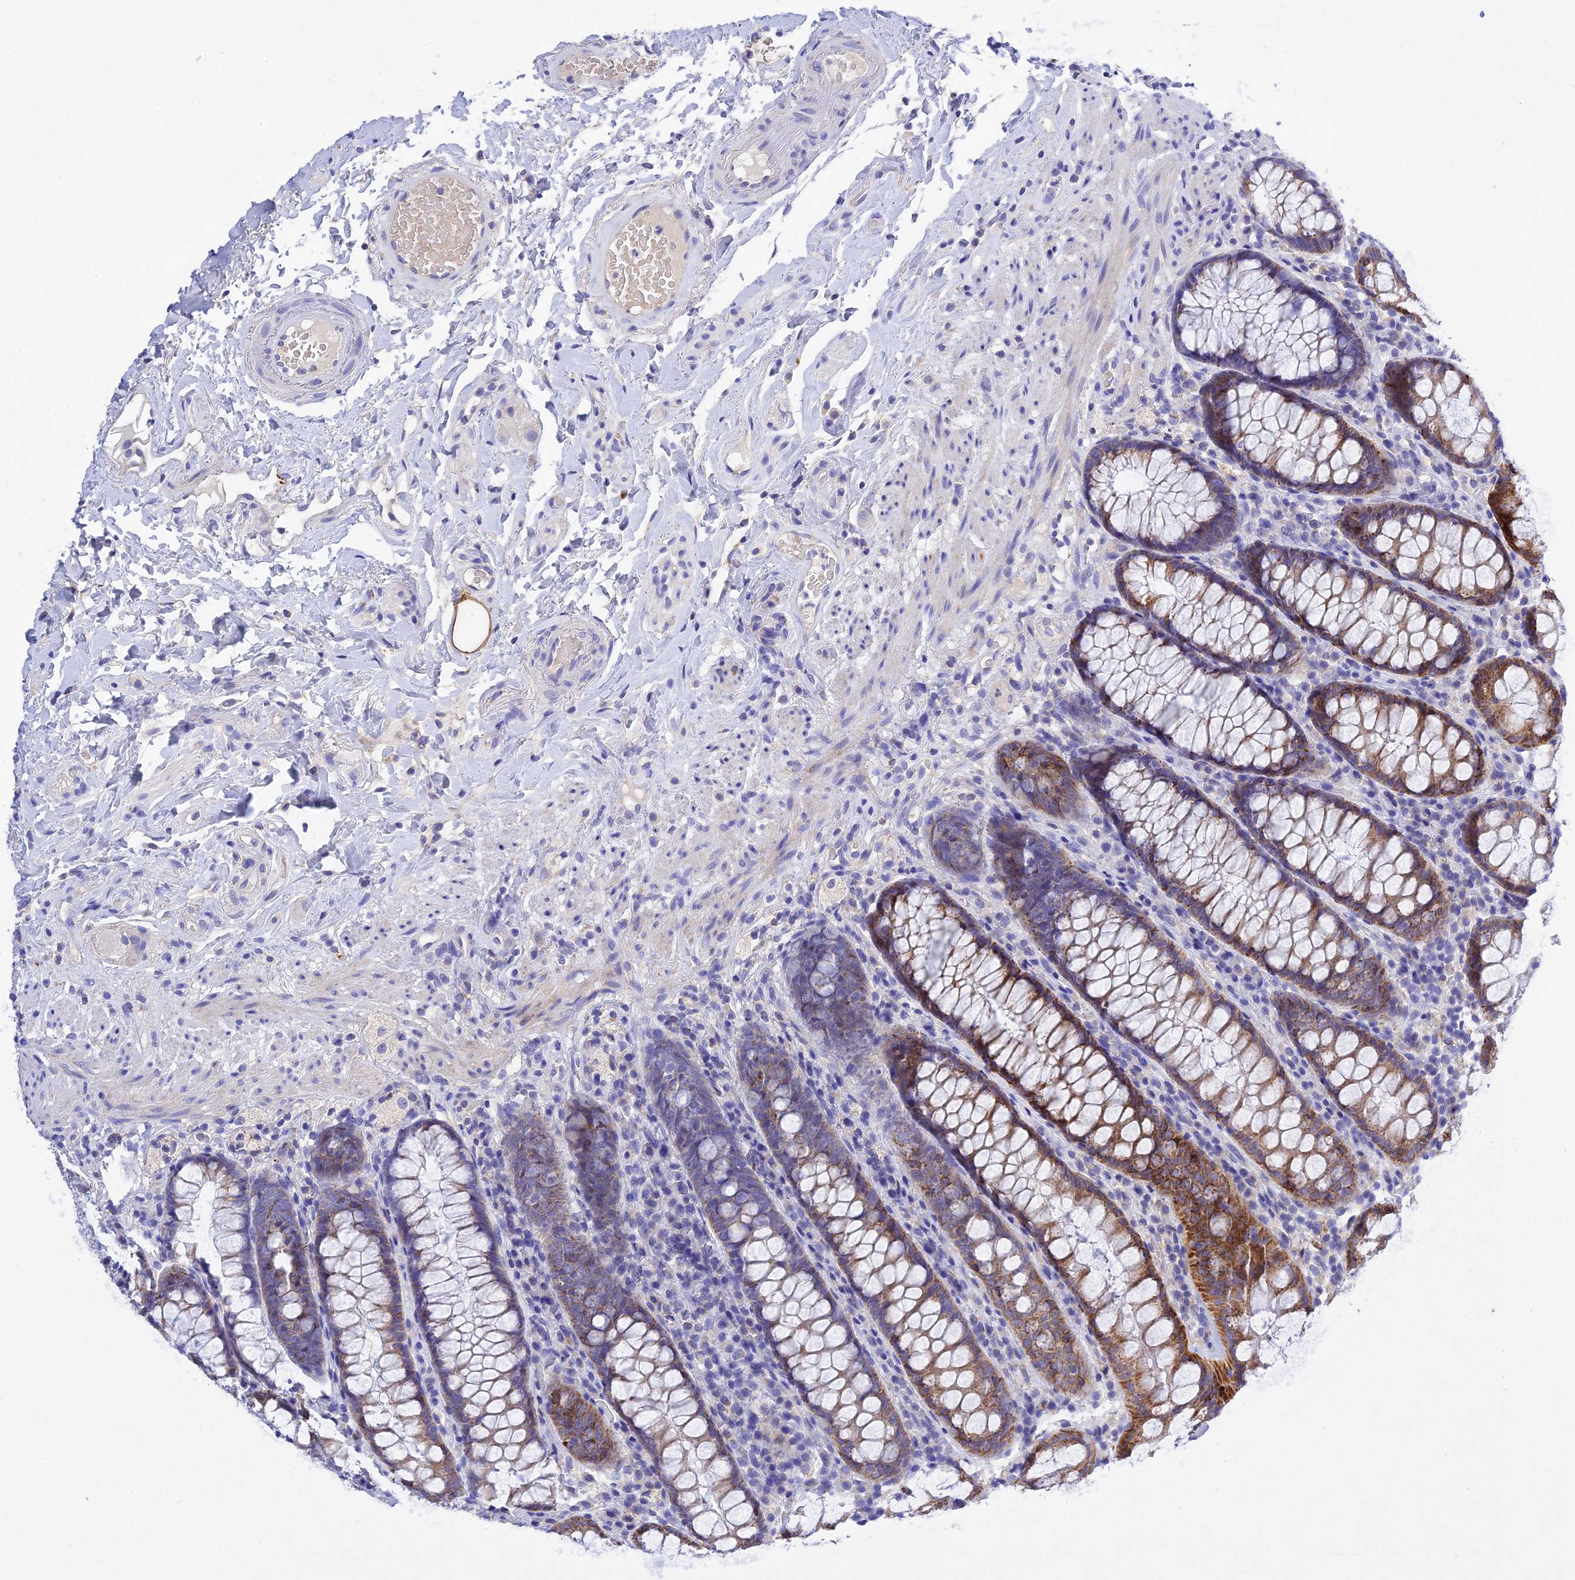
{"staining": {"intensity": "strong", "quantity": "25%-75%", "location": "cytoplasmic/membranous"}, "tissue": "rectum", "cell_type": "Glandular cells", "image_type": "normal", "snomed": [{"axis": "morphology", "description": "Normal tissue, NOS"}, {"axis": "topography", "description": "Rectum"}], "caption": "Immunohistochemical staining of normal human rectum reveals strong cytoplasmic/membranous protein expression in approximately 25%-75% of glandular cells. The protein of interest is stained brown, and the nuclei are stained in blue (DAB IHC with brightfield microscopy, high magnification).", "gene": "MS4A5", "patient": {"sex": "male", "age": 83}}